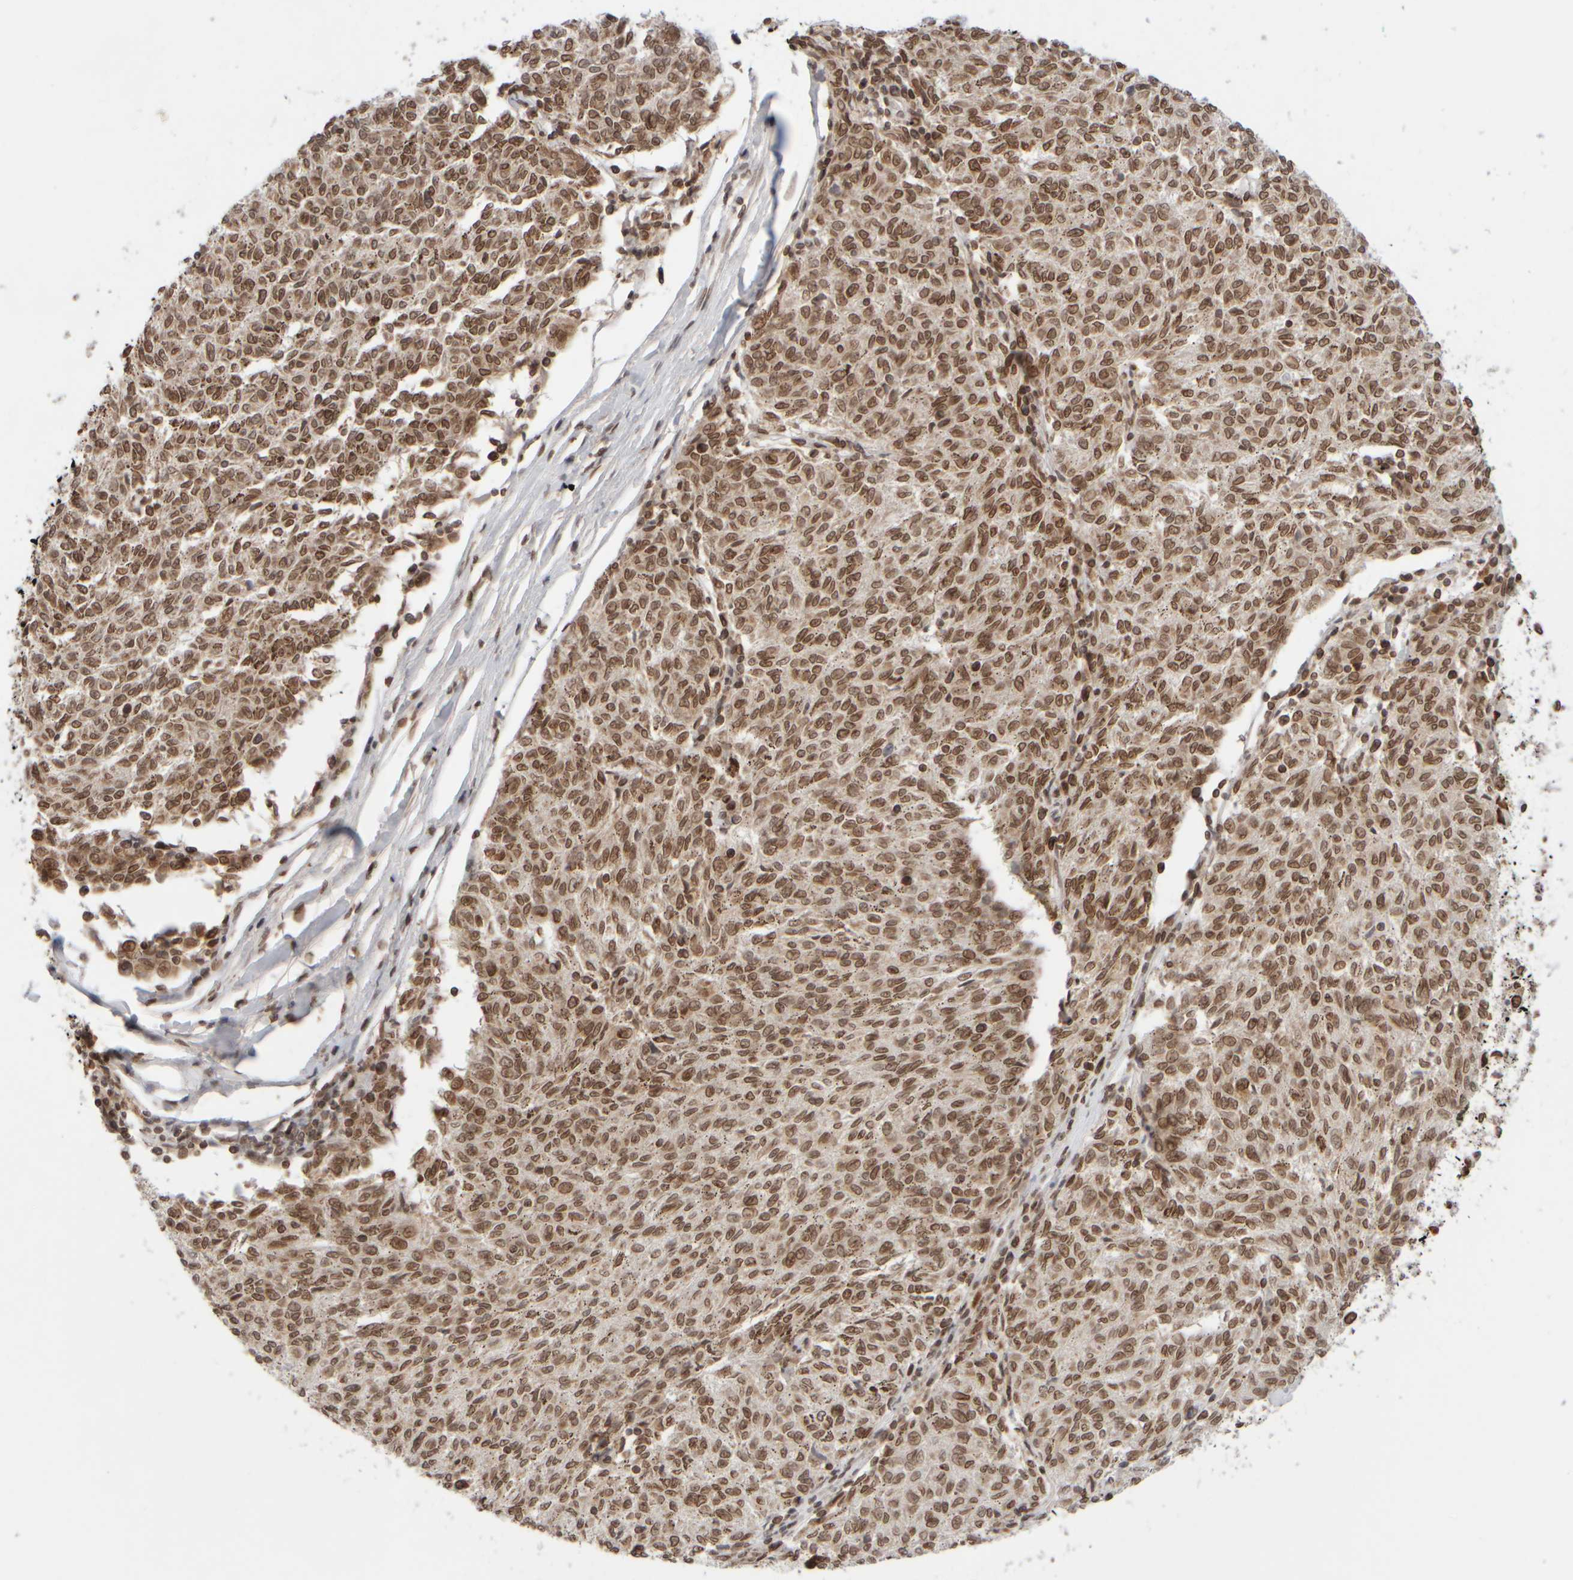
{"staining": {"intensity": "strong", "quantity": ">75%", "location": "nuclear"}, "tissue": "melanoma", "cell_type": "Tumor cells", "image_type": "cancer", "snomed": [{"axis": "morphology", "description": "Malignant melanoma, NOS"}, {"axis": "topography", "description": "Skin"}], "caption": "Immunohistochemistry (IHC) of melanoma demonstrates high levels of strong nuclear positivity in approximately >75% of tumor cells.", "gene": "ZC3HC1", "patient": {"sex": "female", "age": 72}}